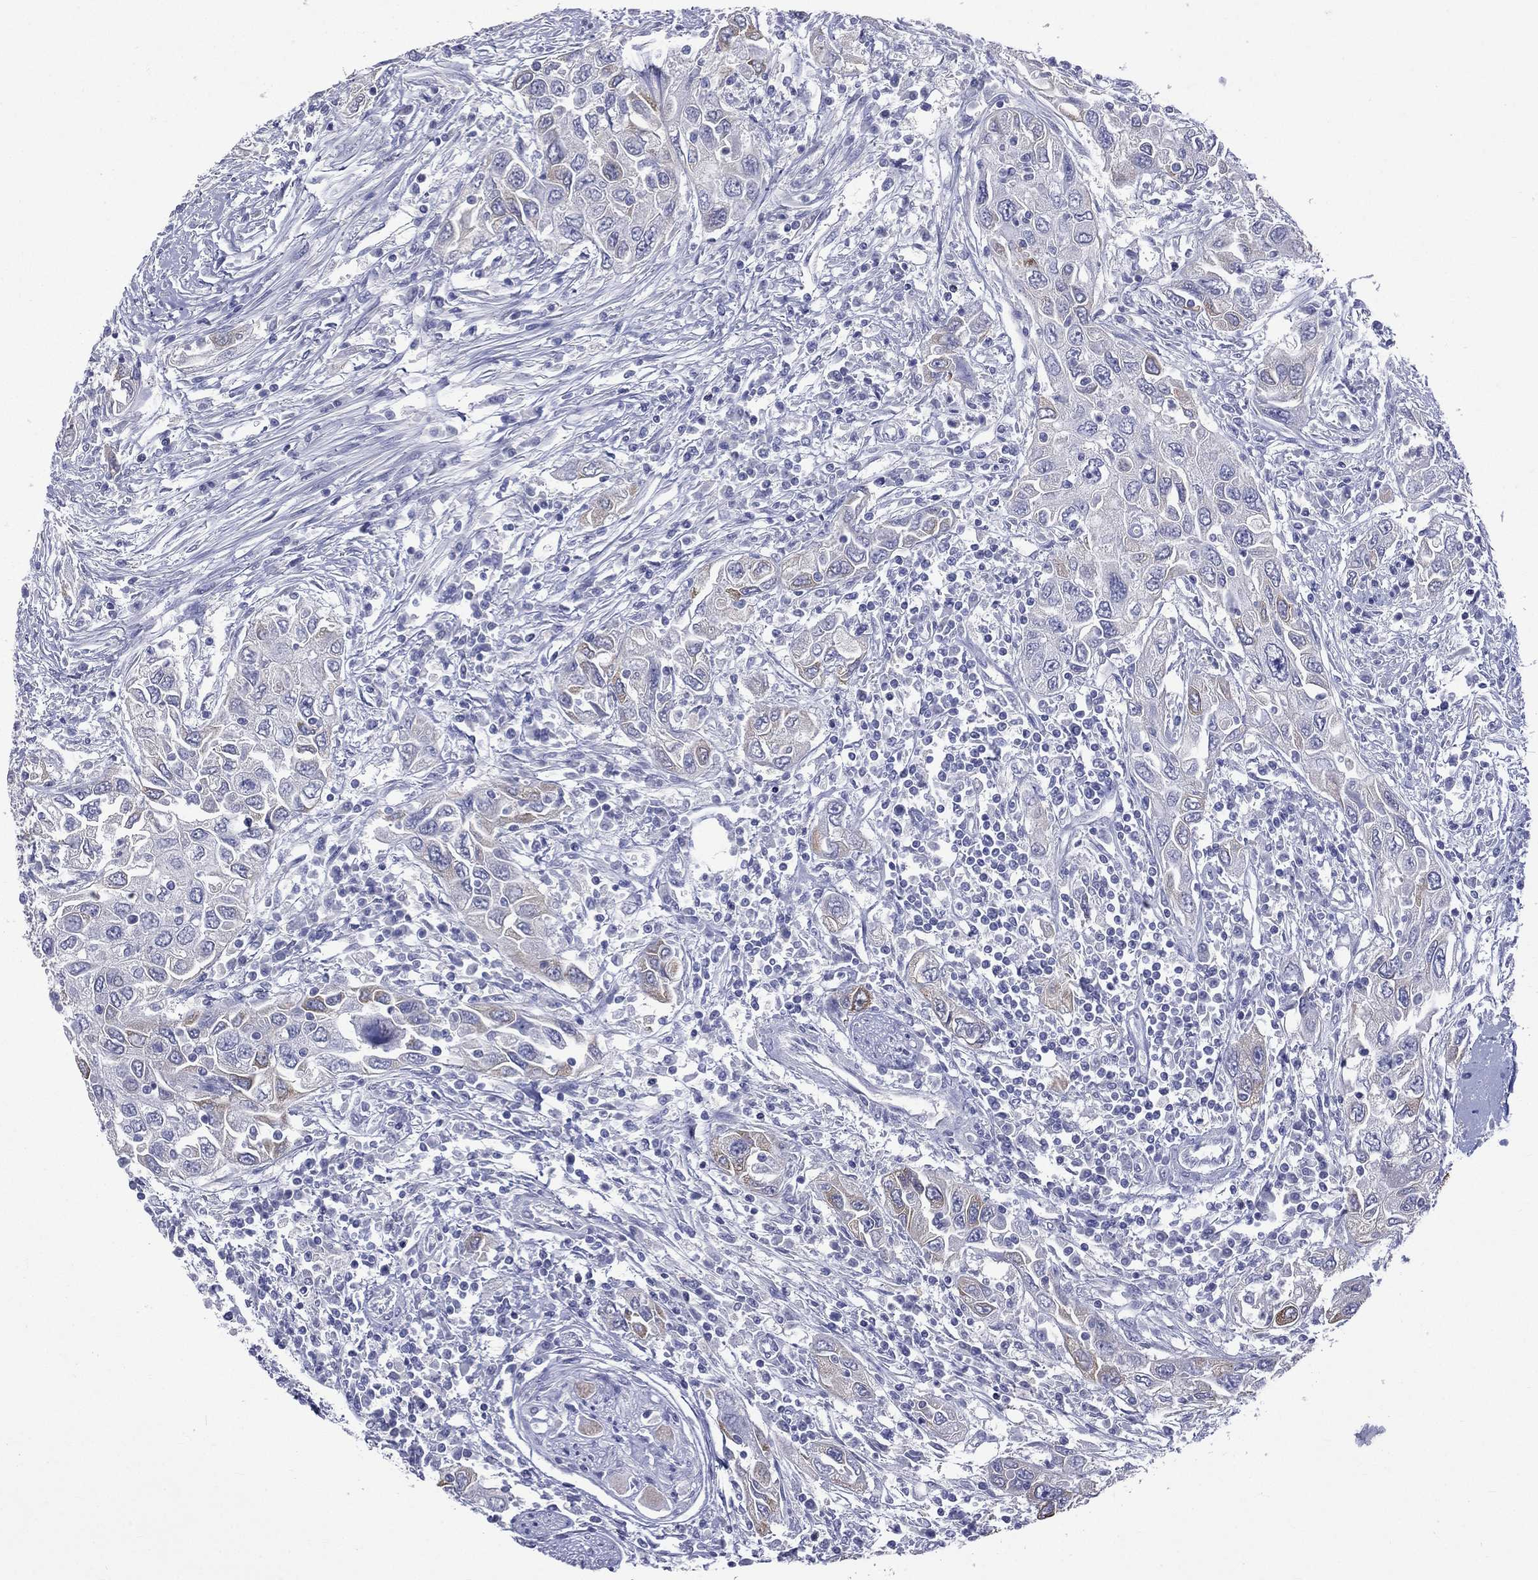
{"staining": {"intensity": "moderate", "quantity": "<25%", "location": "cytoplasmic/membranous"}, "tissue": "urothelial cancer", "cell_type": "Tumor cells", "image_type": "cancer", "snomed": [{"axis": "morphology", "description": "Urothelial carcinoma, High grade"}, {"axis": "topography", "description": "Urinary bladder"}], "caption": "Immunohistochemistry photomicrograph of urothelial cancer stained for a protein (brown), which displays low levels of moderate cytoplasmic/membranous positivity in about <25% of tumor cells.", "gene": "CES2", "patient": {"sex": "male", "age": 76}}